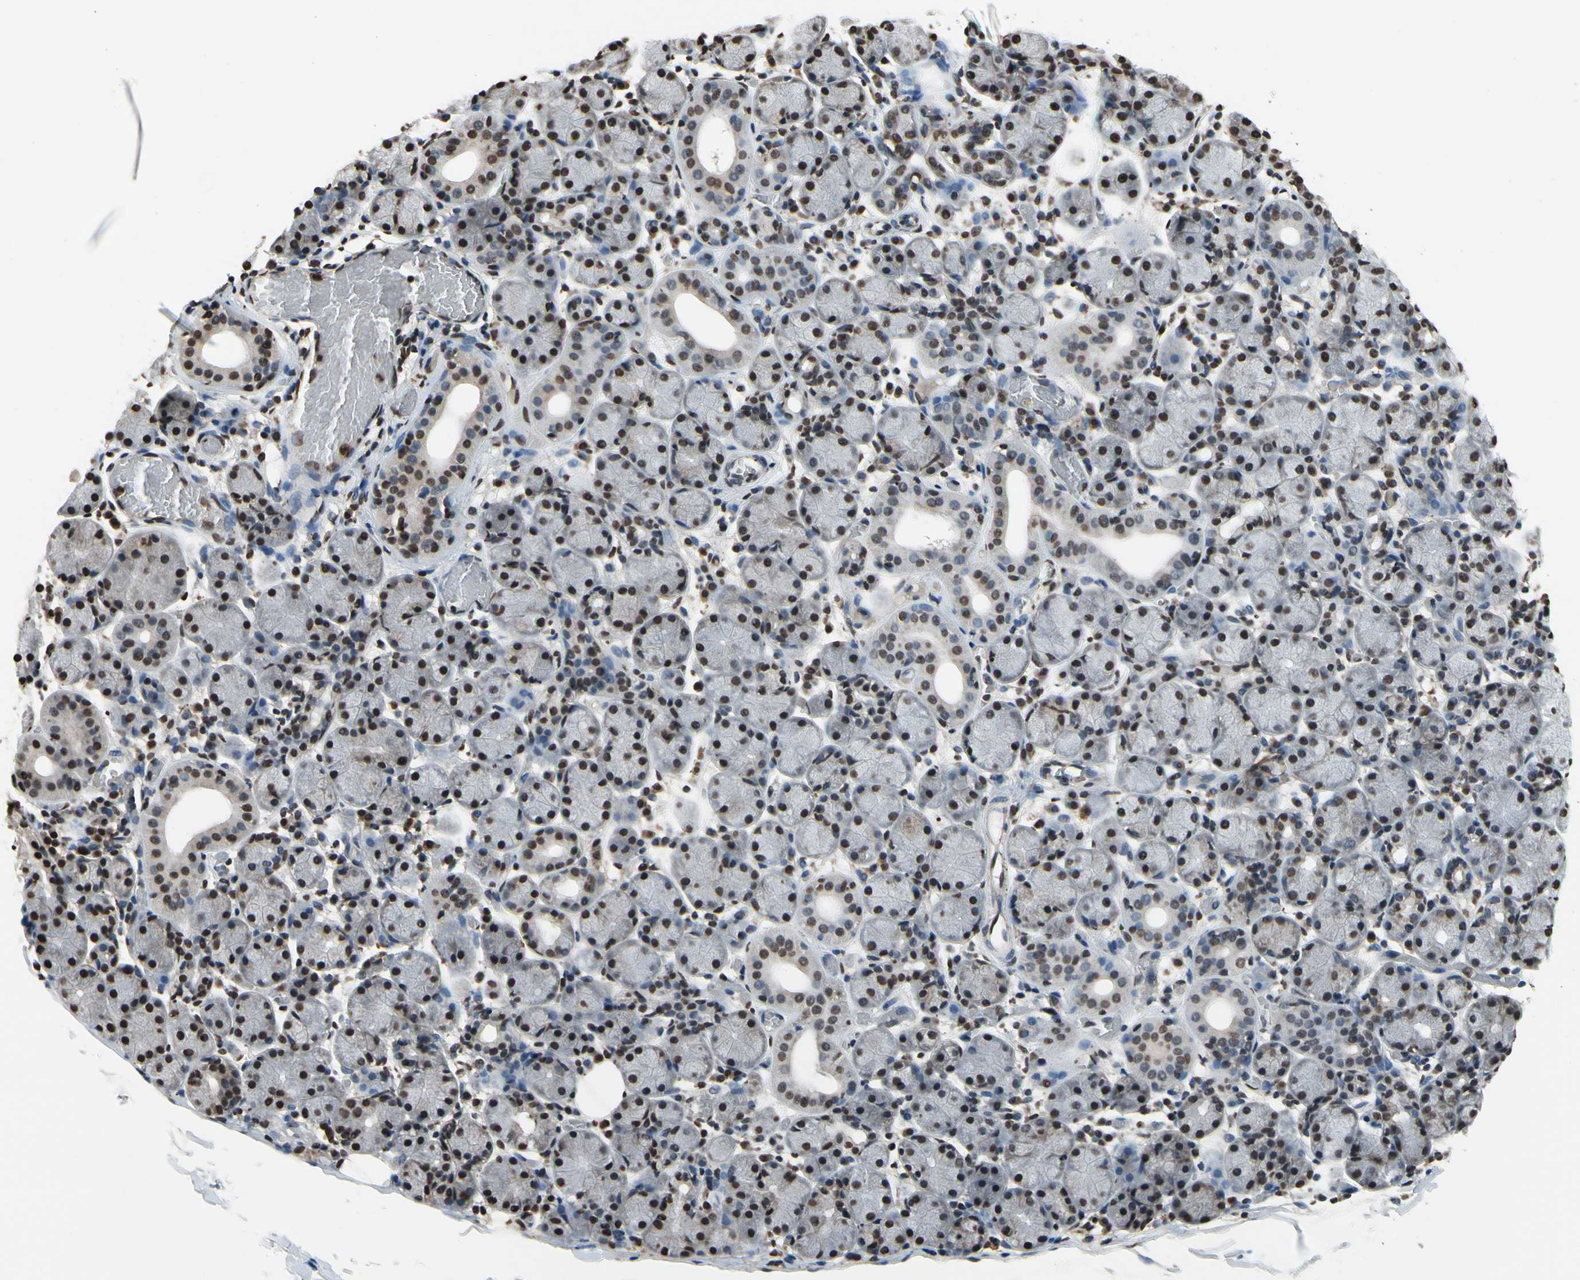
{"staining": {"intensity": "strong", "quantity": ">75%", "location": "nuclear"}, "tissue": "salivary gland", "cell_type": "Glandular cells", "image_type": "normal", "snomed": [{"axis": "morphology", "description": "Normal tissue, NOS"}, {"axis": "topography", "description": "Salivary gland"}], "caption": "Glandular cells display strong nuclear expression in approximately >75% of cells in benign salivary gland. Nuclei are stained in blue.", "gene": "HIPK2", "patient": {"sex": "female", "age": 24}}